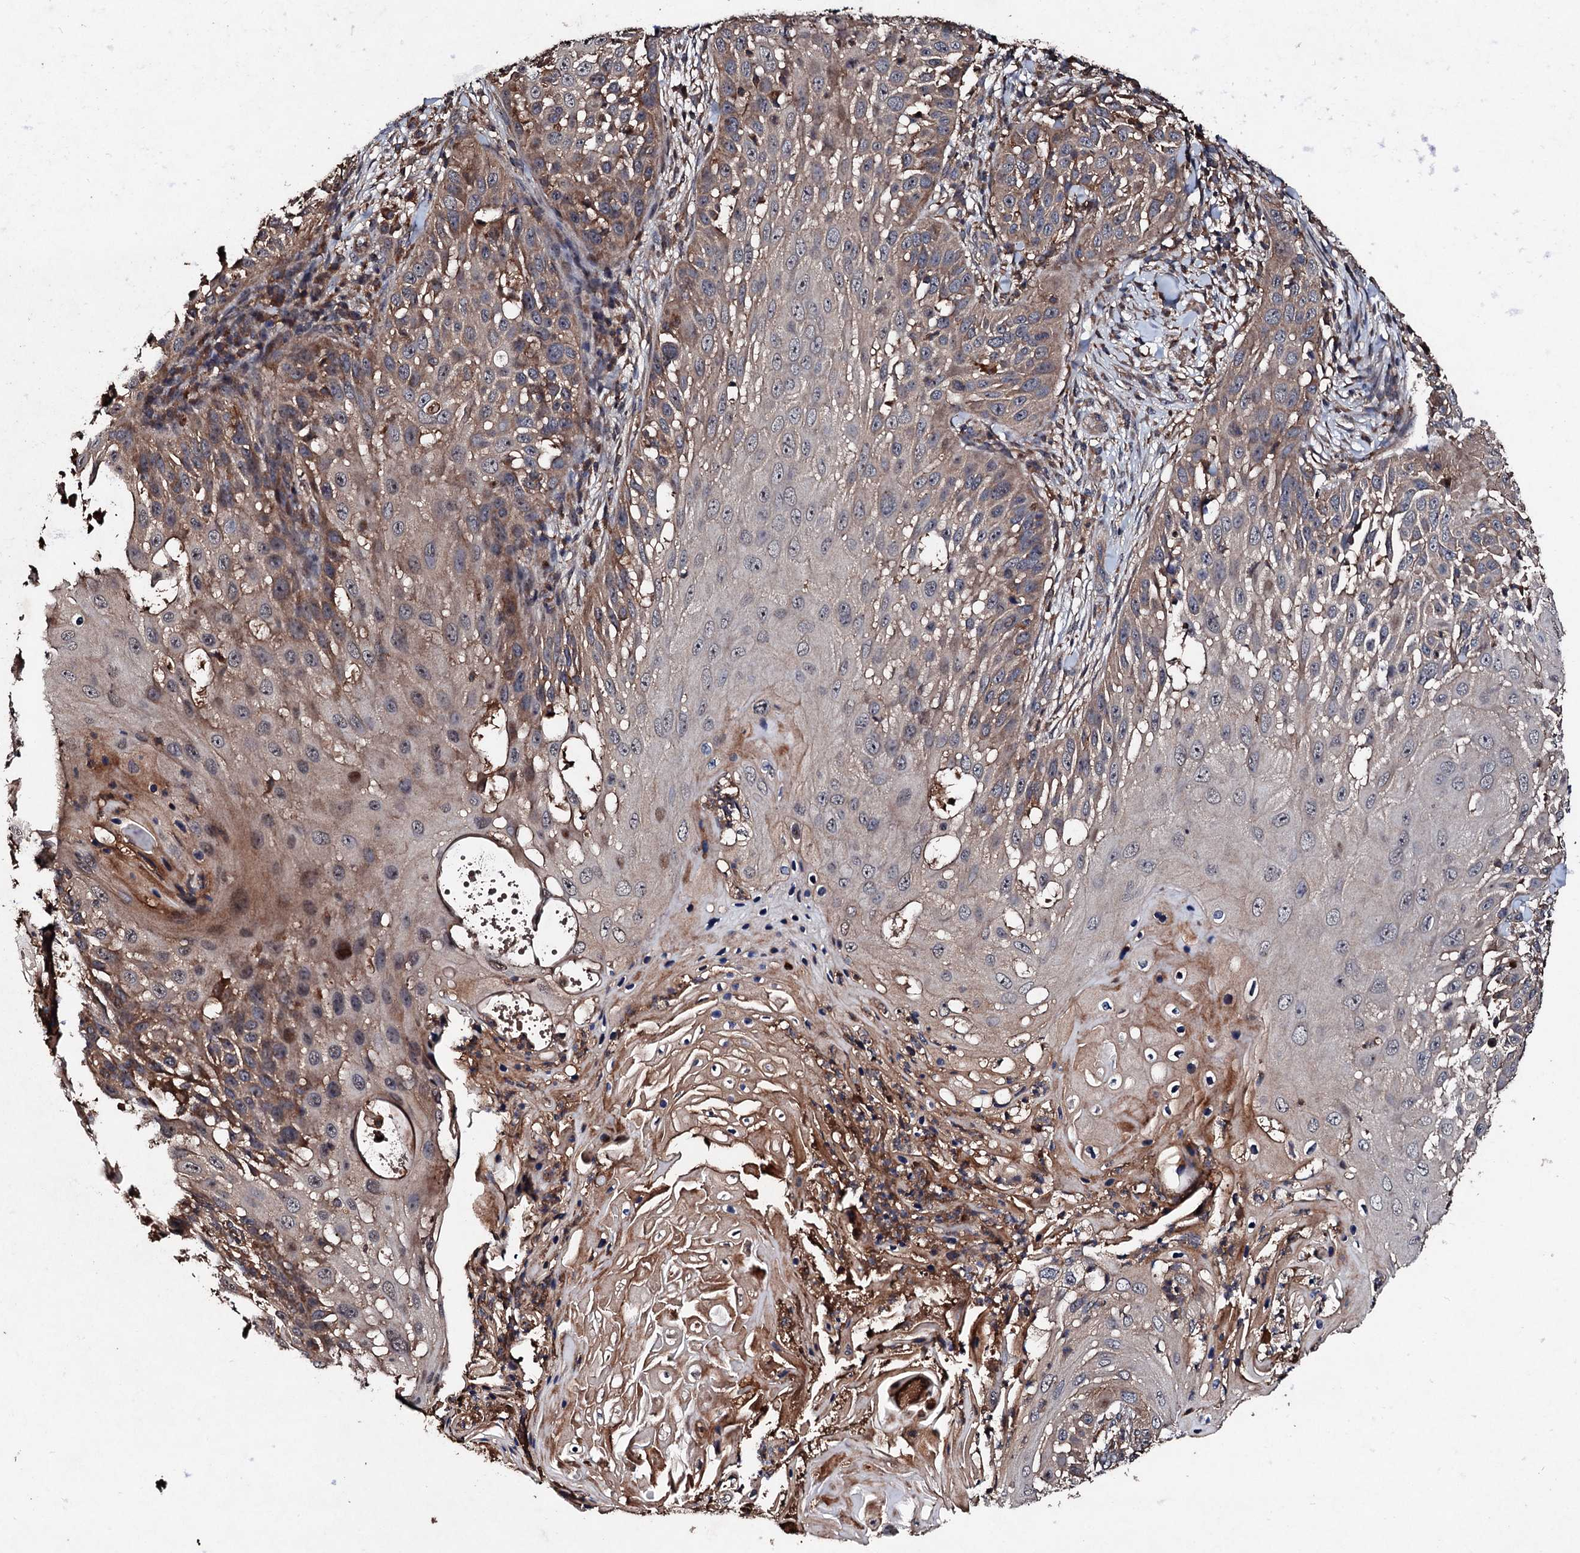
{"staining": {"intensity": "moderate", "quantity": "25%-75%", "location": "cytoplasmic/membranous"}, "tissue": "skin cancer", "cell_type": "Tumor cells", "image_type": "cancer", "snomed": [{"axis": "morphology", "description": "Squamous cell carcinoma, NOS"}, {"axis": "topography", "description": "Skin"}], "caption": "IHC micrograph of neoplastic tissue: skin cancer (squamous cell carcinoma) stained using immunohistochemistry reveals medium levels of moderate protein expression localized specifically in the cytoplasmic/membranous of tumor cells, appearing as a cytoplasmic/membranous brown color.", "gene": "KERA", "patient": {"sex": "female", "age": 44}}